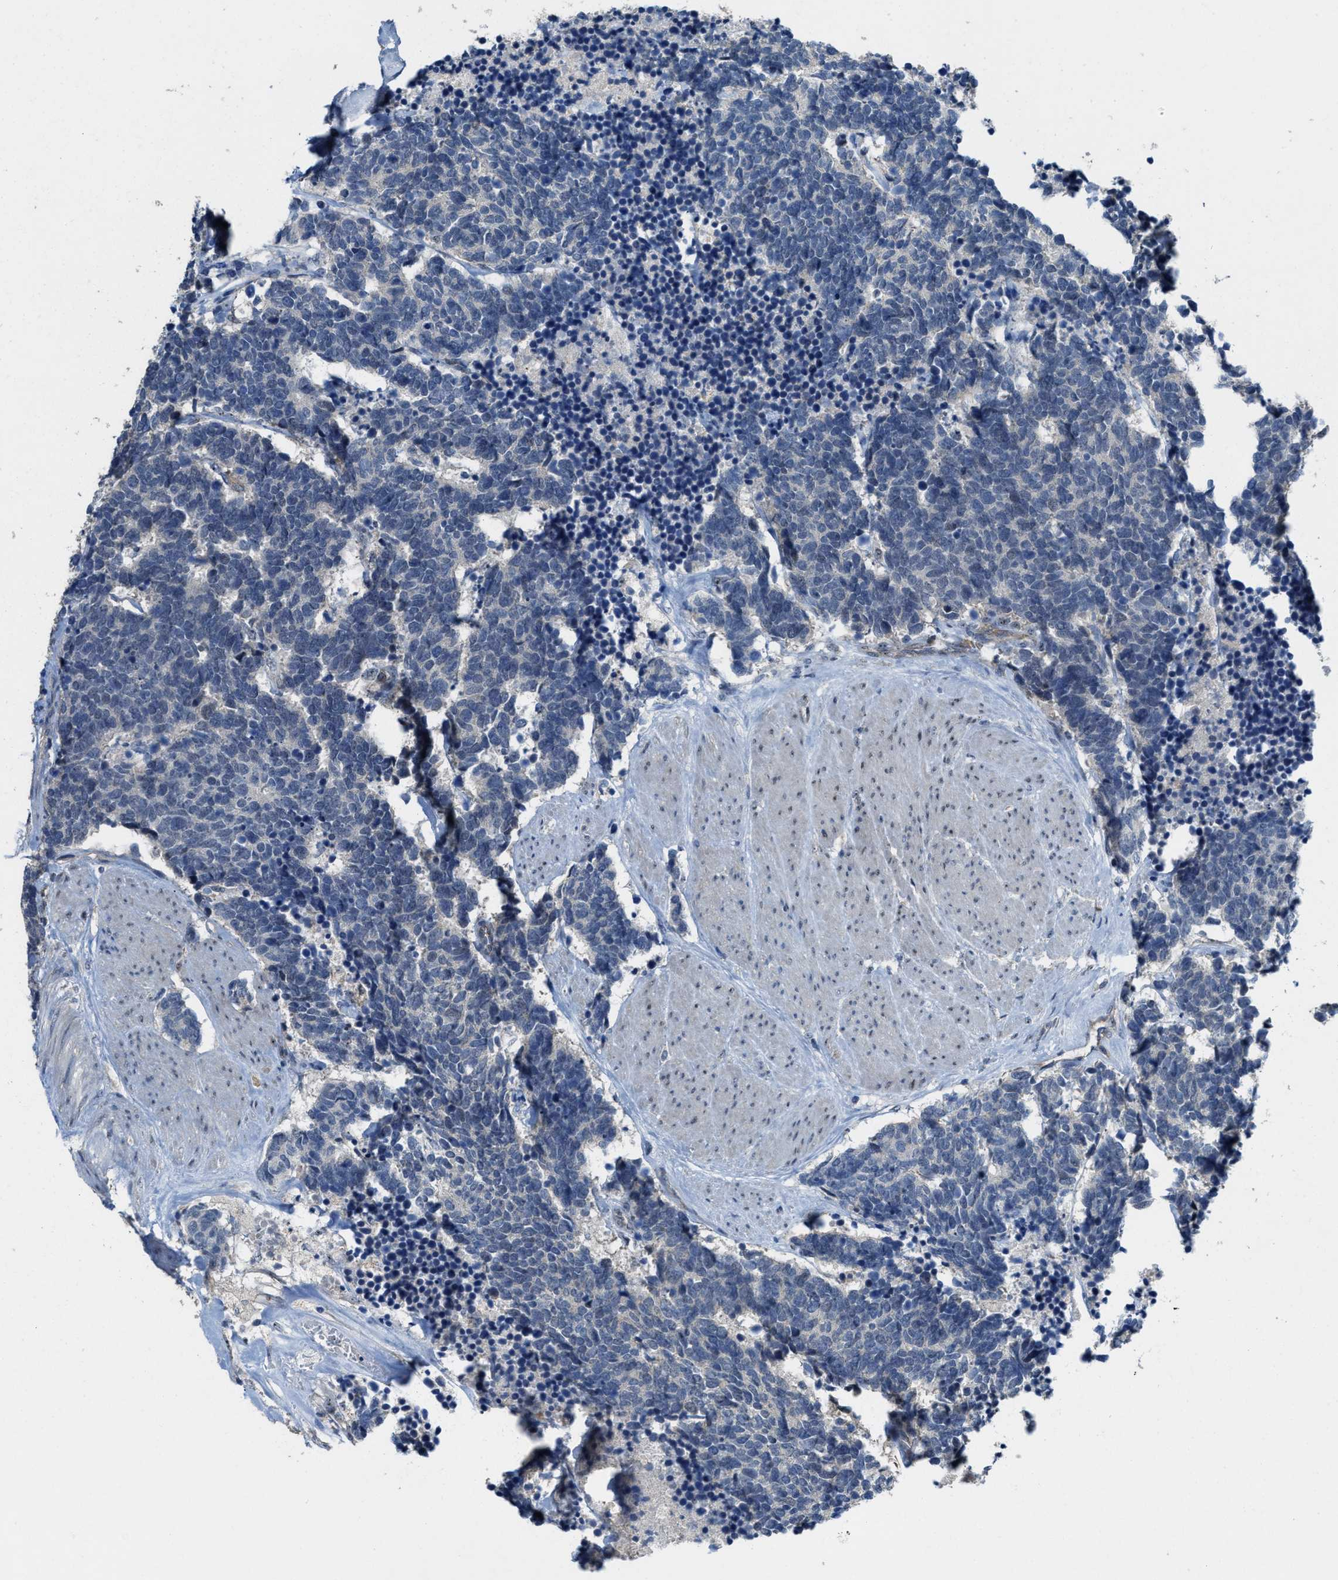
{"staining": {"intensity": "negative", "quantity": "none", "location": "none"}, "tissue": "carcinoid", "cell_type": "Tumor cells", "image_type": "cancer", "snomed": [{"axis": "morphology", "description": "Carcinoma, NOS"}, {"axis": "morphology", "description": "Carcinoid, malignant, NOS"}, {"axis": "topography", "description": "Urinary bladder"}], "caption": "There is no significant staining in tumor cells of carcinoid. (Brightfield microscopy of DAB immunohistochemistry (IHC) at high magnification).", "gene": "ZNF783", "patient": {"sex": "male", "age": 57}}